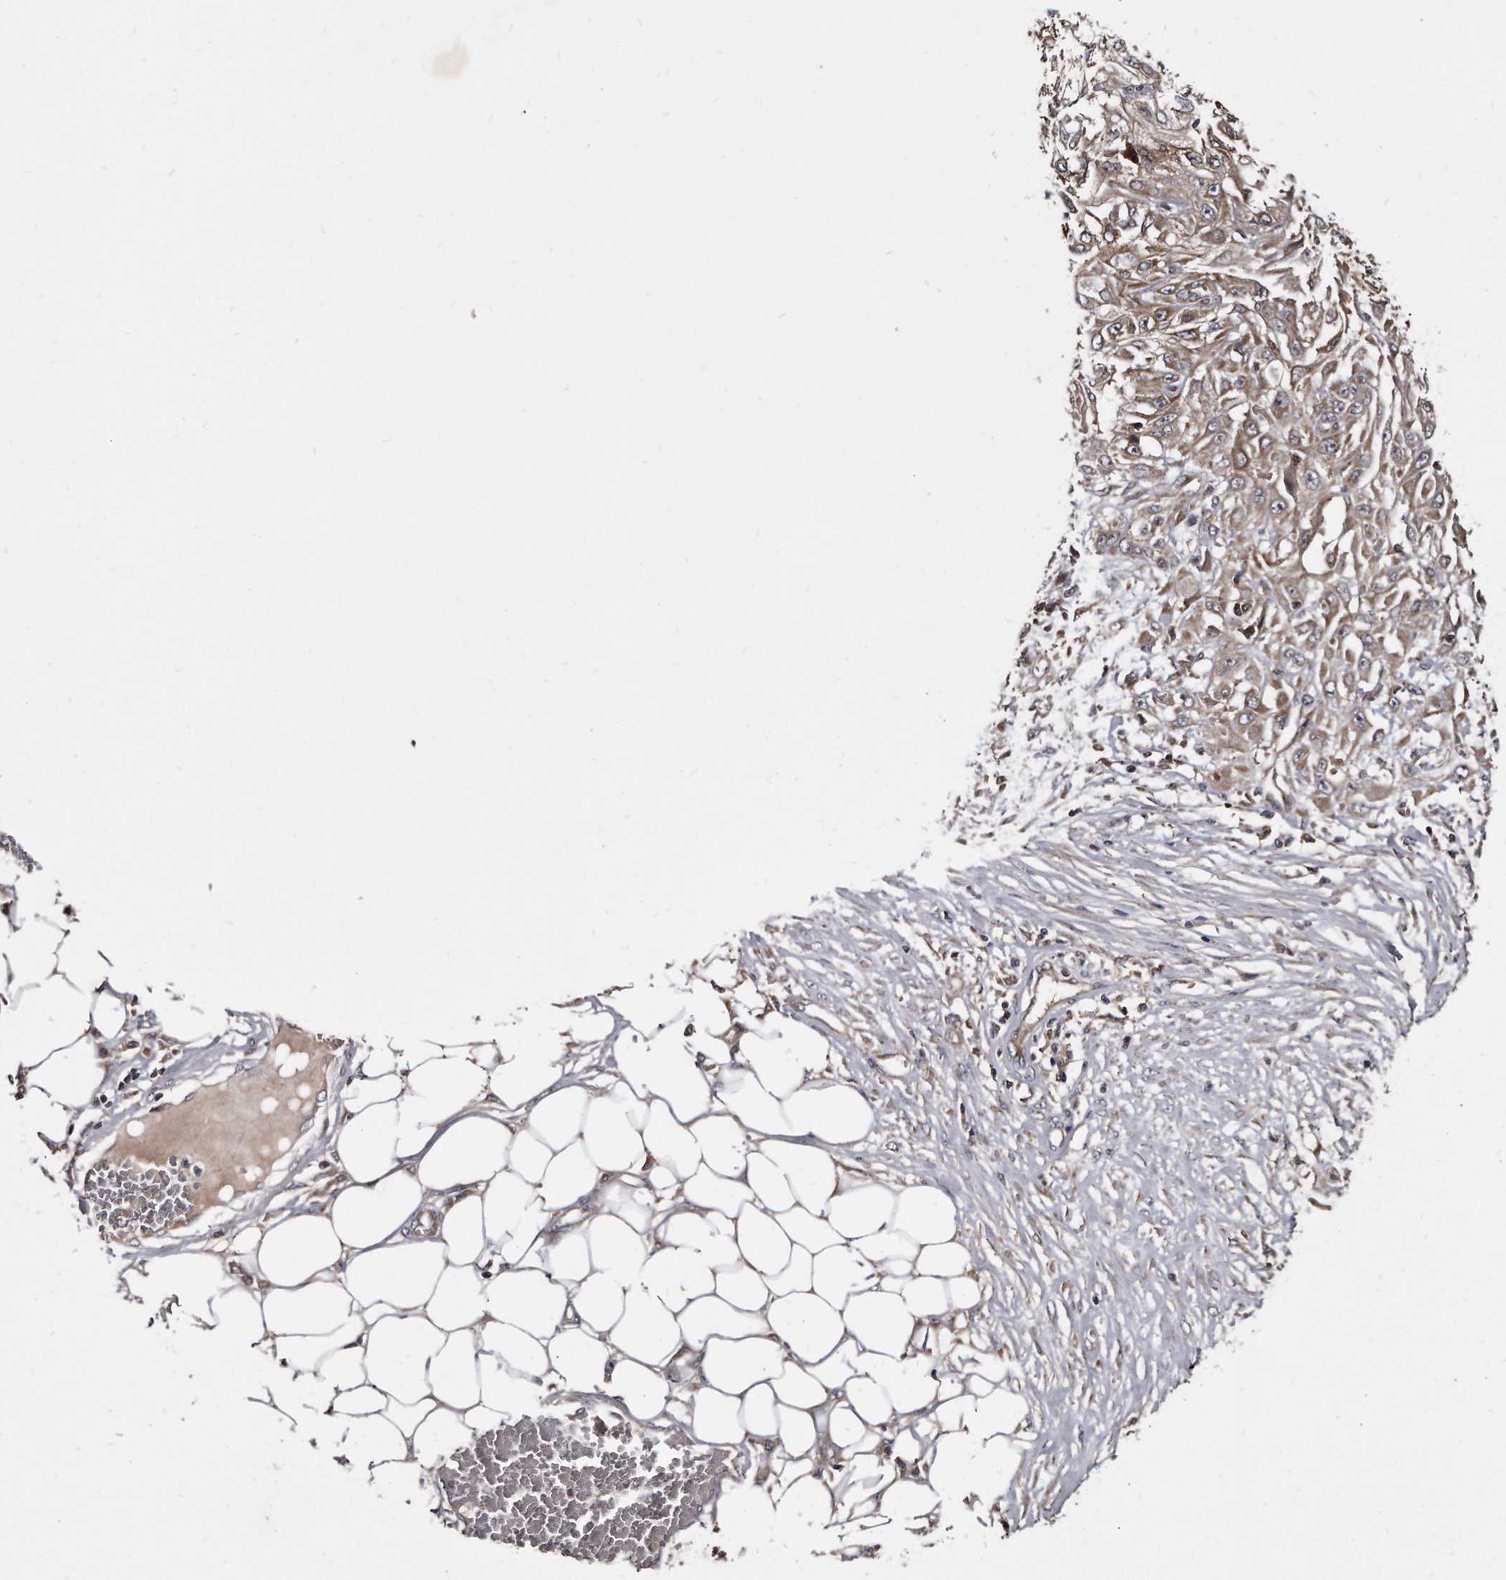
{"staining": {"intensity": "moderate", "quantity": ">75%", "location": "cytoplasmic/membranous"}, "tissue": "skin cancer", "cell_type": "Tumor cells", "image_type": "cancer", "snomed": [{"axis": "morphology", "description": "Squamous cell carcinoma, NOS"}, {"axis": "morphology", "description": "Squamous cell carcinoma, metastatic, NOS"}, {"axis": "topography", "description": "Skin"}, {"axis": "topography", "description": "Lymph node"}], "caption": "Moderate cytoplasmic/membranous protein staining is present in approximately >75% of tumor cells in metastatic squamous cell carcinoma (skin).", "gene": "FAM136A", "patient": {"sex": "male", "age": 75}}